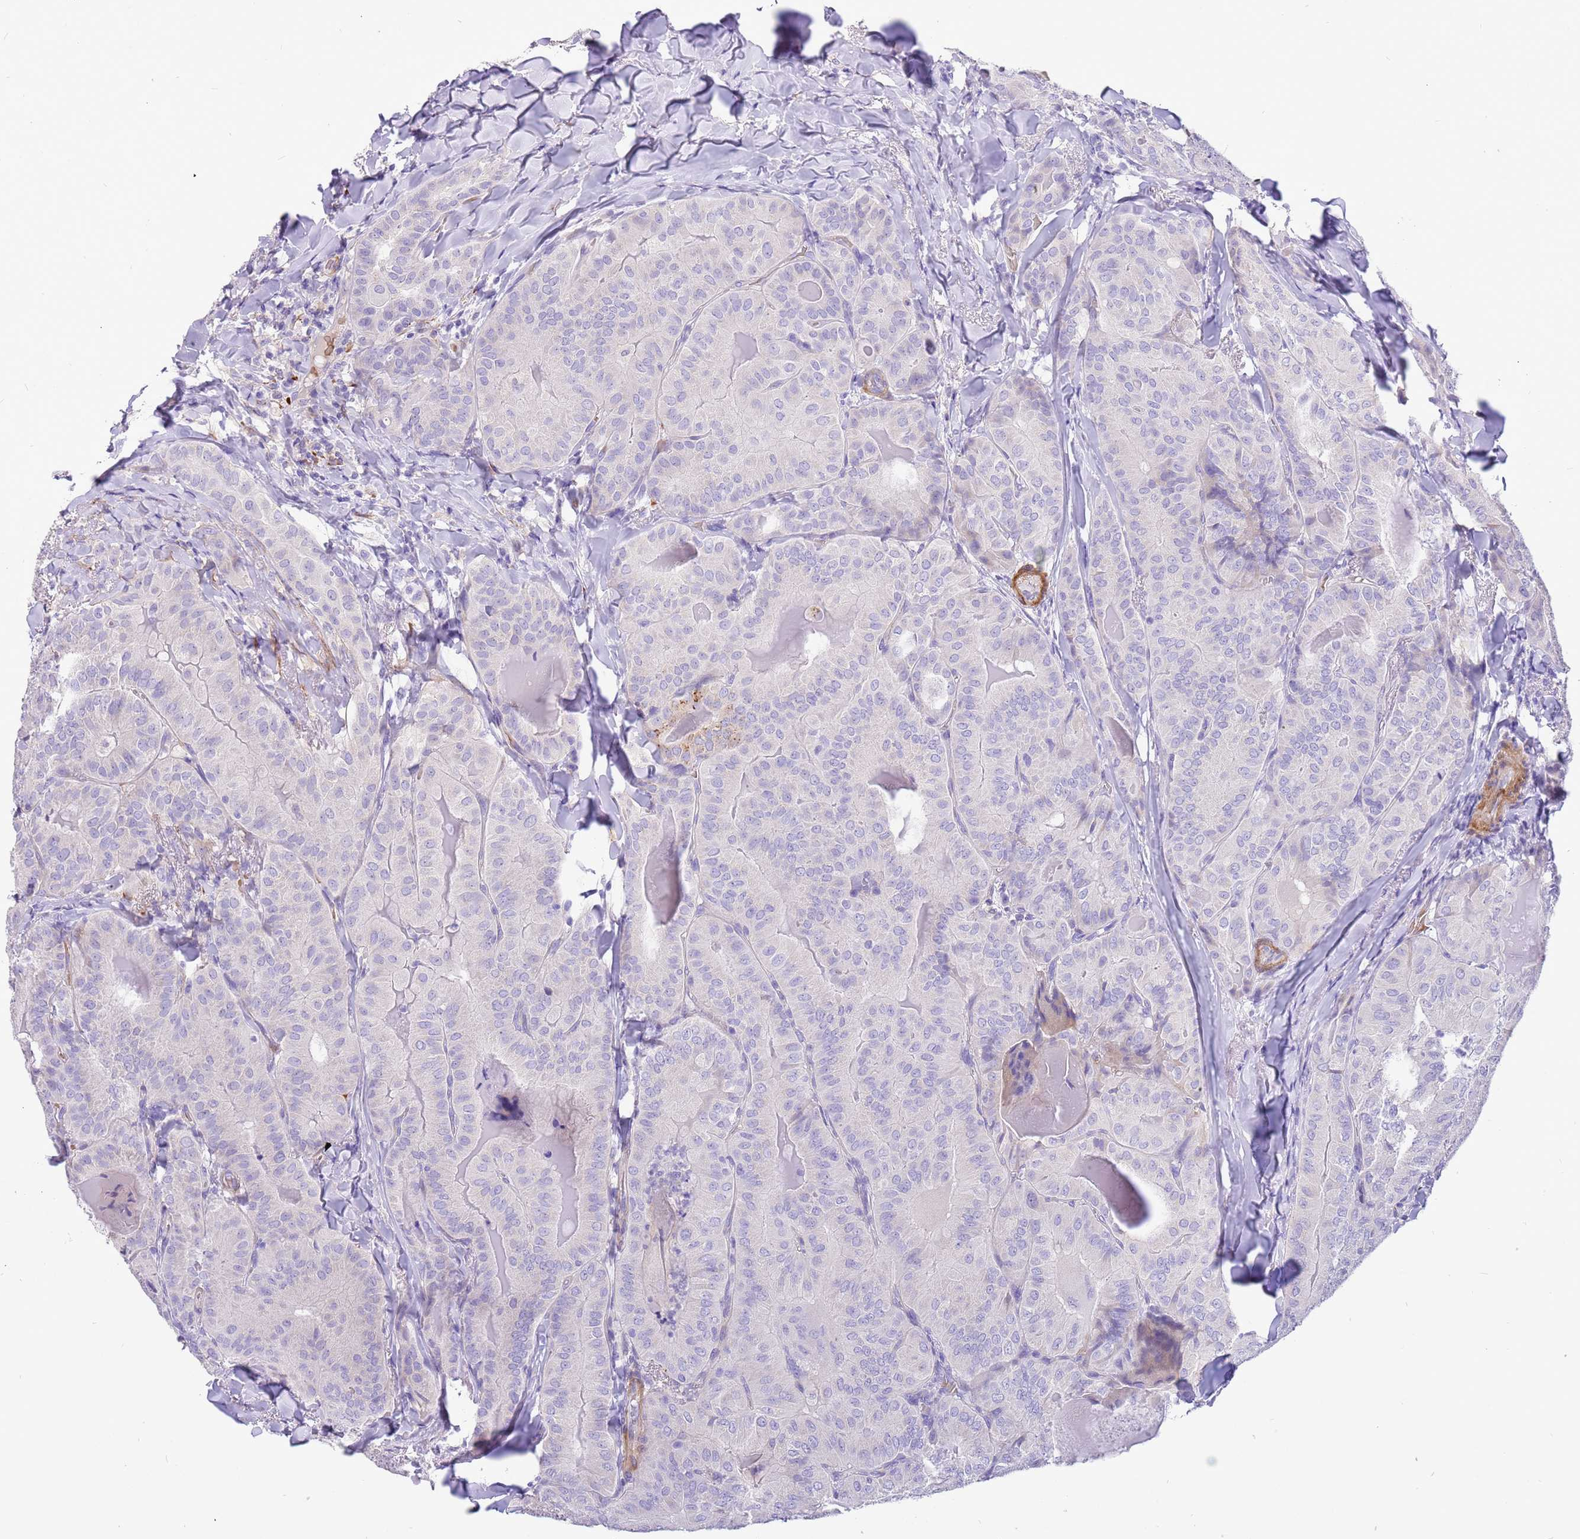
{"staining": {"intensity": "negative", "quantity": "none", "location": "none"}, "tissue": "thyroid cancer", "cell_type": "Tumor cells", "image_type": "cancer", "snomed": [{"axis": "morphology", "description": "Papillary adenocarcinoma, NOS"}, {"axis": "topography", "description": "Thyroid gland"}], "caption": "Immunohistochemistry (IHC) image of thyroid cancer stained for a protein (brown), which reveals no expression in tumor cells.", "gene": "KBTBD3", "patient": {"sex": "female", "age": 68}}